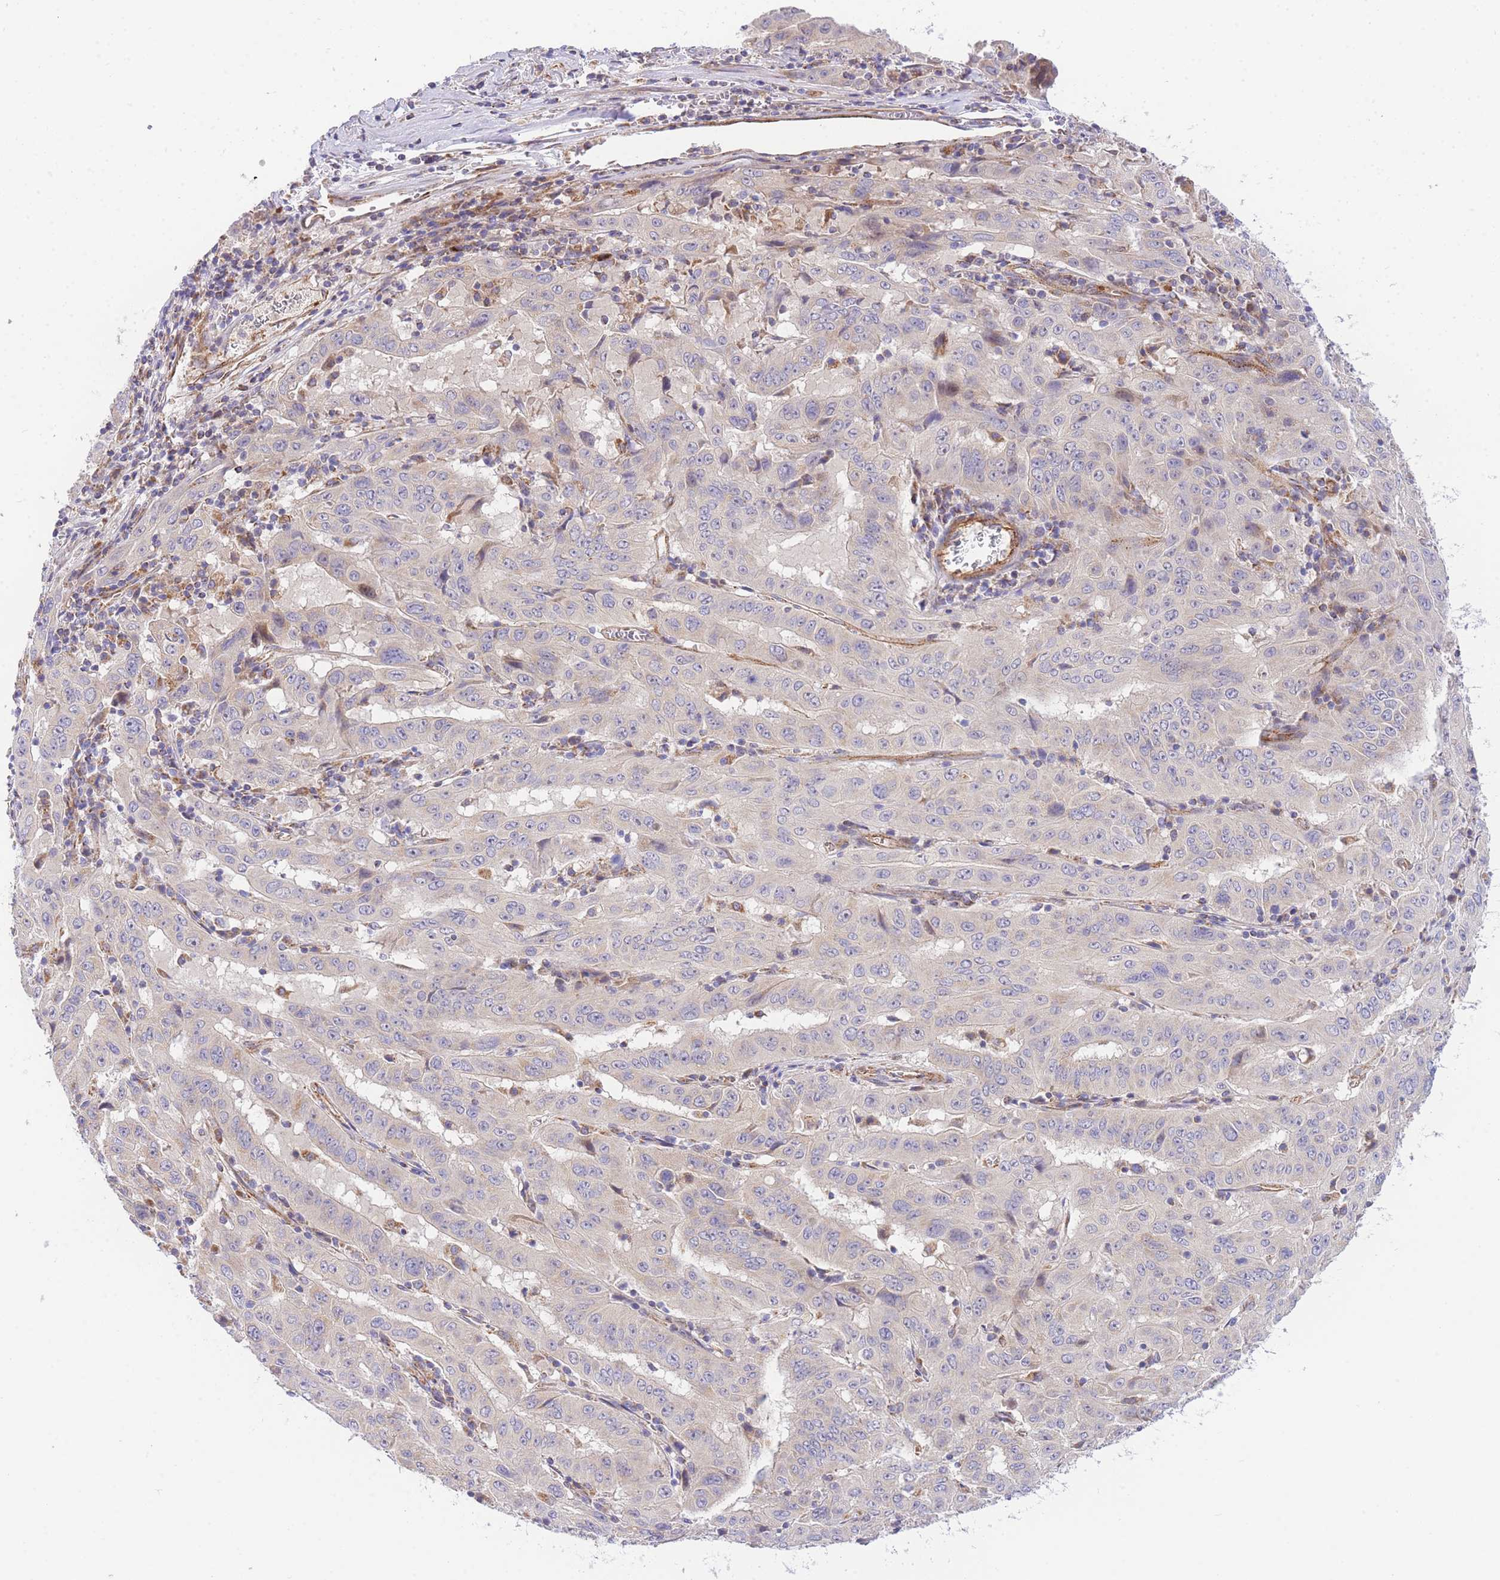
{"staining": {"intensity": "weak", "quantity": "<25%", "location": "cytoplasmic/membranous"}, "tissue": "pancreatic cancer", "cell_type": "Tumor cells", "image_type": "cancer", "snomed": [{"axis": "morphology", "description": "Adenocarcinoma, NOS"}, {"axis": "topography", "description": "Pancreas"}], "caption": "Pancreatic adenocarcinoma stained for a protein using IHC displays no positivity tumor cells.", "gene": "MTRES1", "patient": {"sex": "male", "age": 63}}